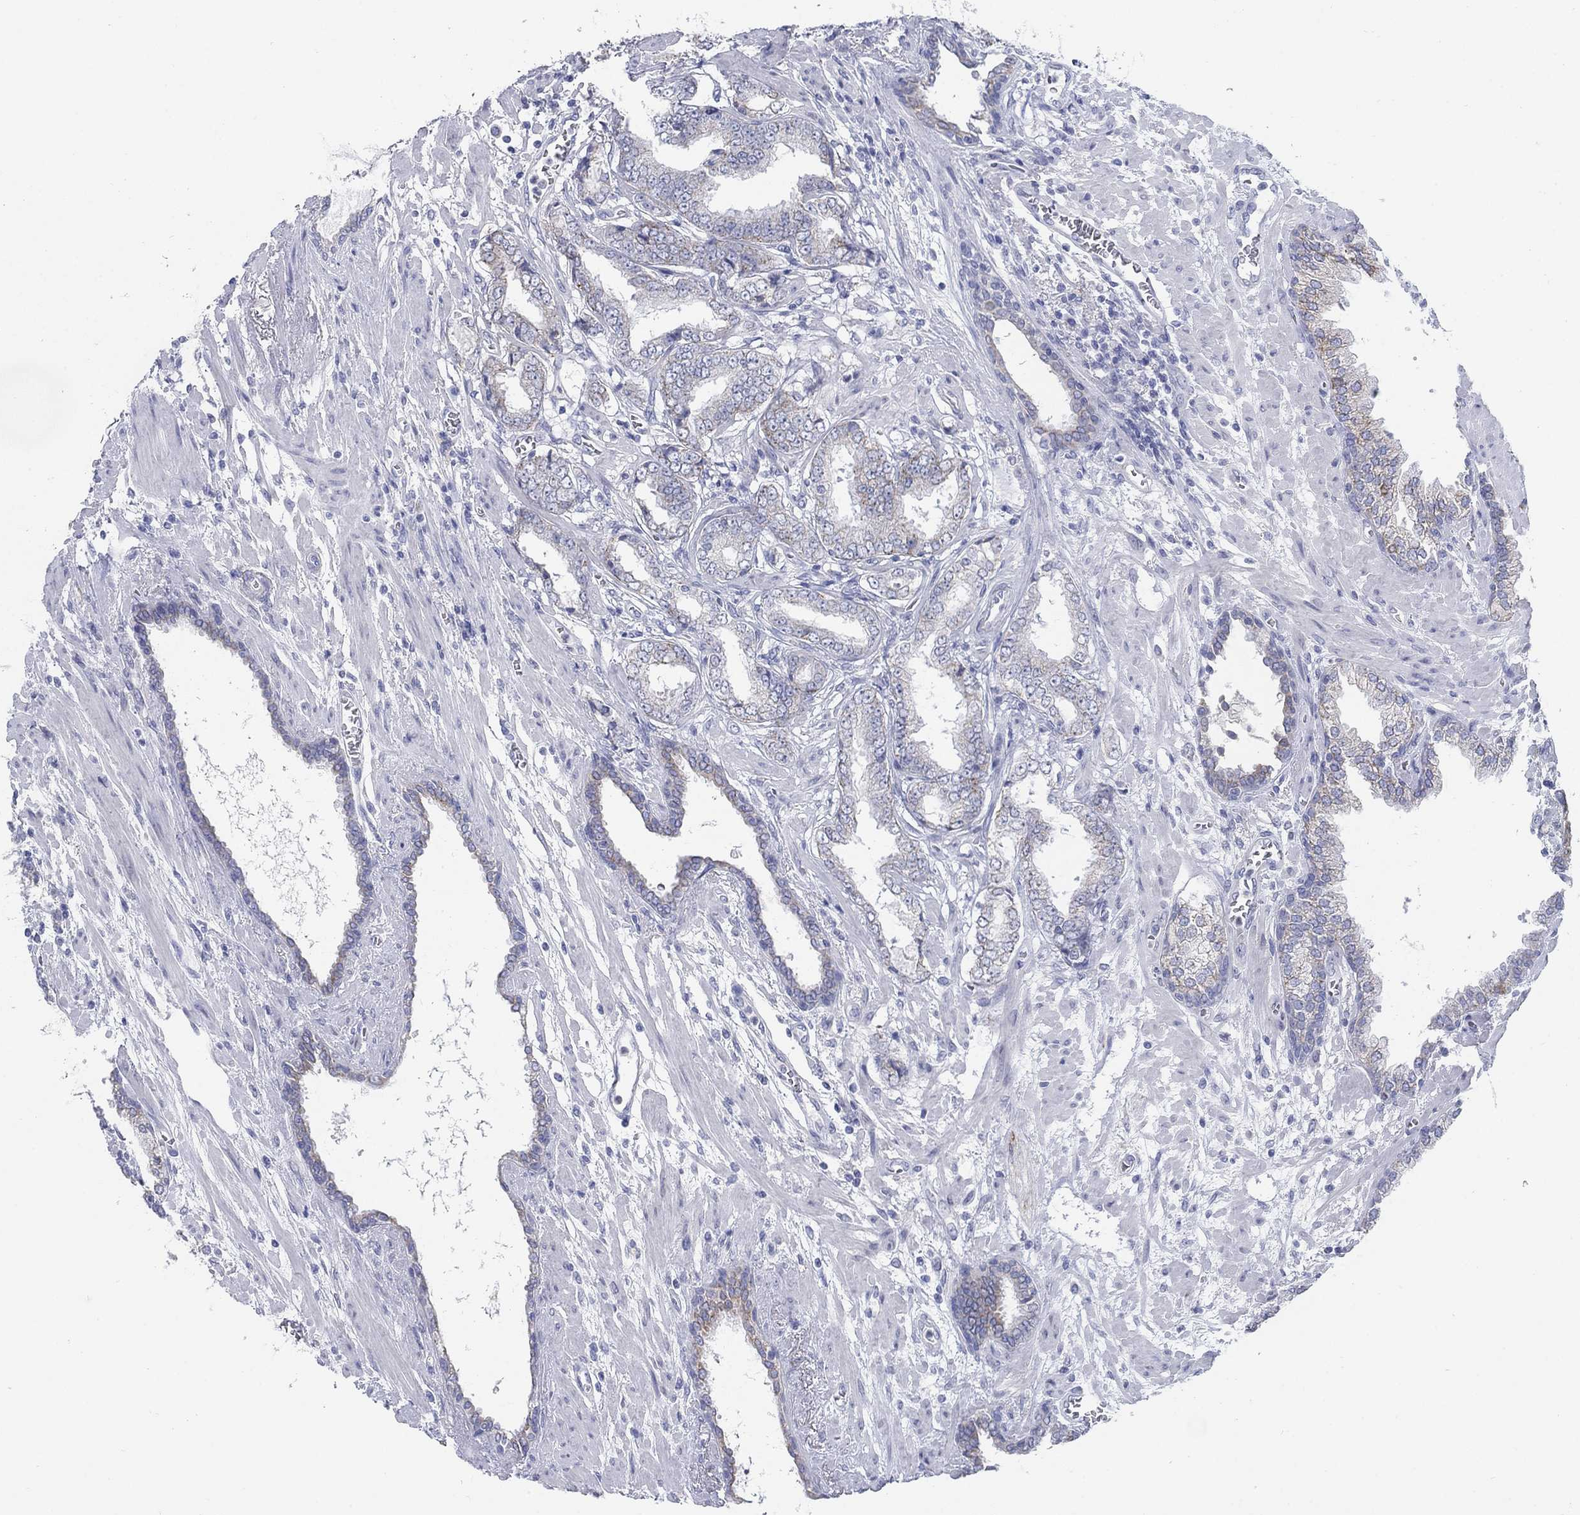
{"staining": {"intensity": "weak", "quantity": "<25%", "location": "cytoplasmic/membranous"}, "tissue": "prostate cancer", "cell_type": "Tumor cells", "image_type": "cancer", "snomed": [{"axis": "morphology", "description": "Adenocarcinoma, Low grade"}, {"axis": "topography", "description": "Prostate"}], "caption": "A high-resolution image shows immunohistochemistry staining of adenocarcinoma (low-grade) (prostate), which demonstrates no significant expression in tumor cells.", "gene": "SCCPDH", "patient": {"sex": "male", "age": 69}}